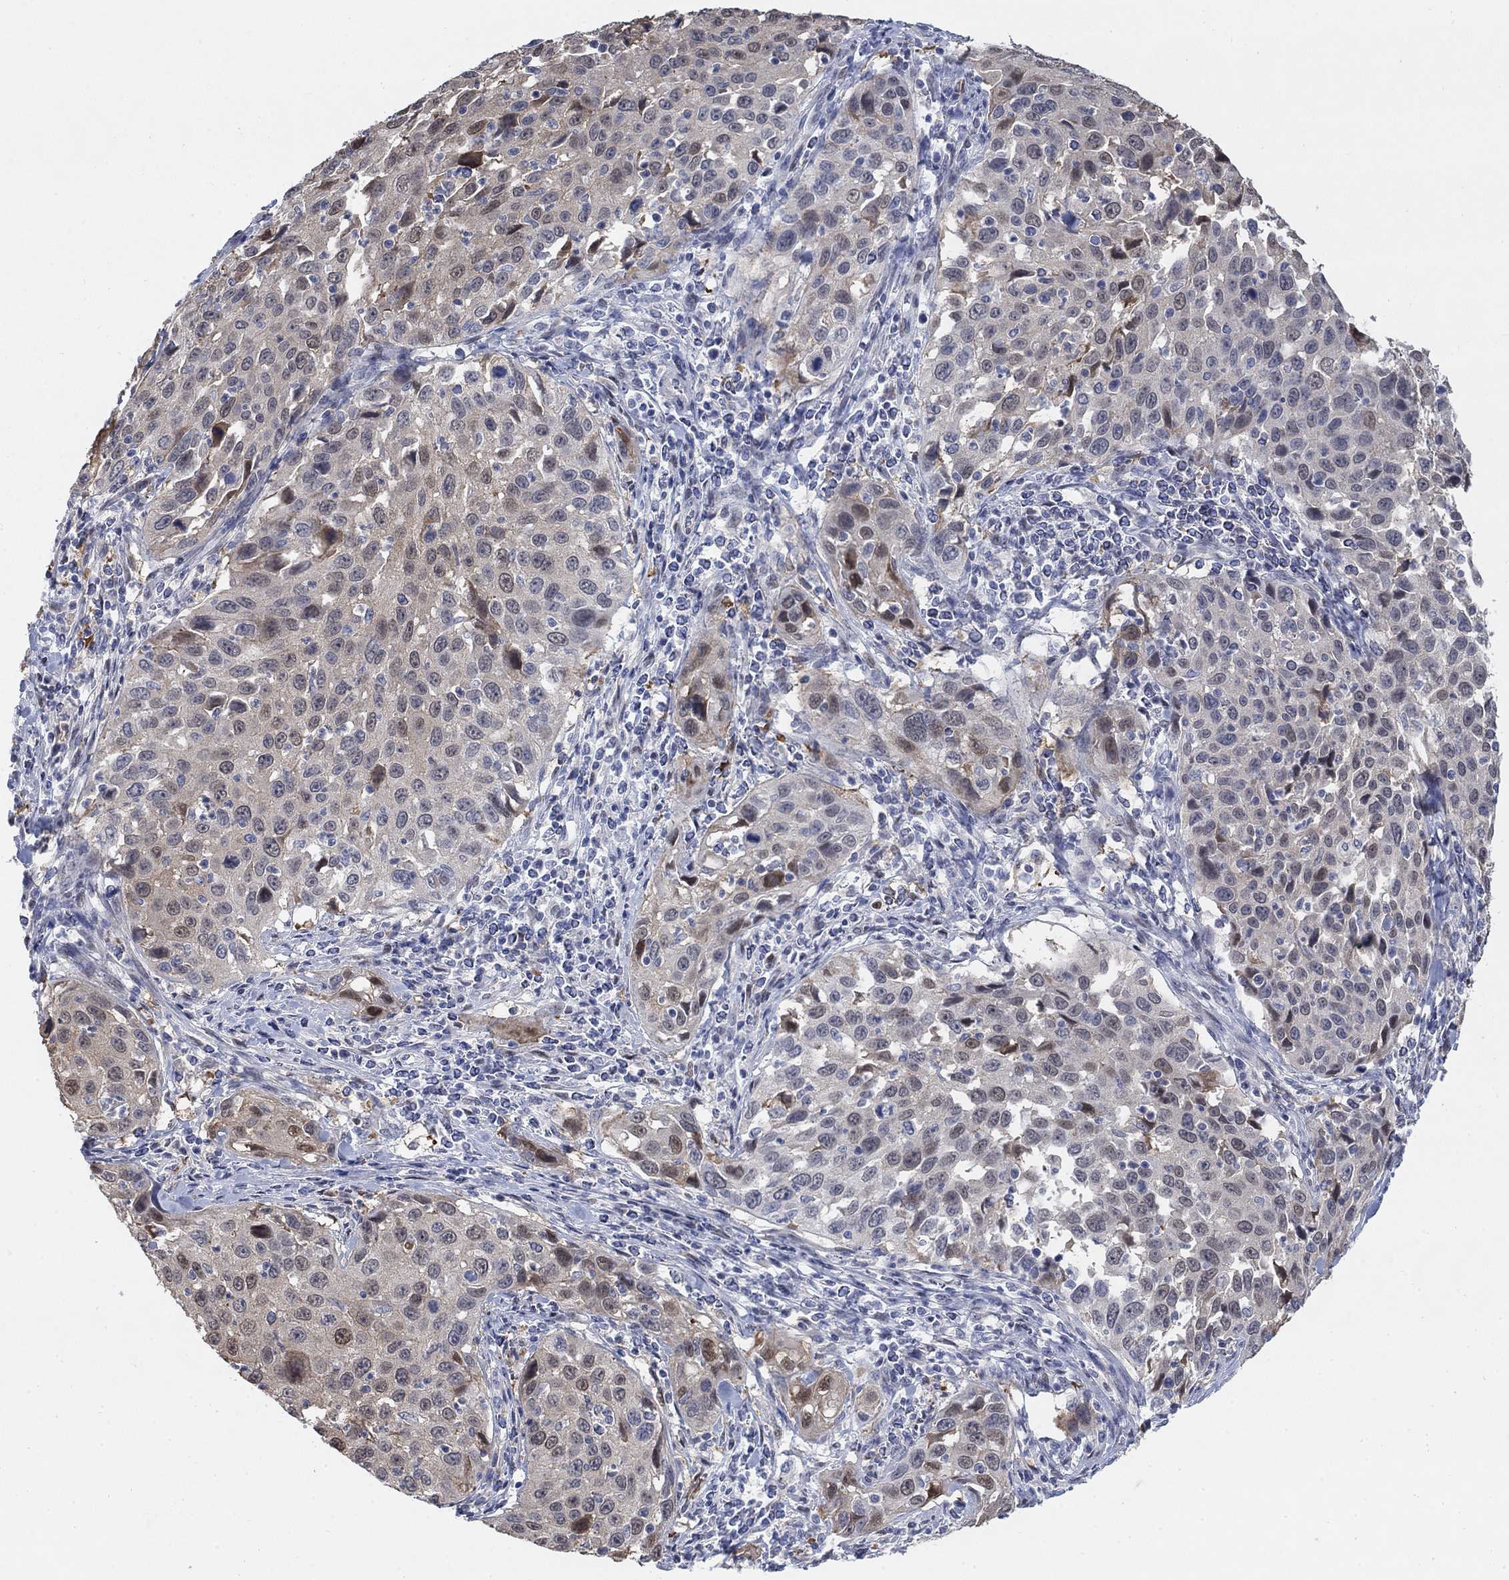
{"staining": {"intensity": "moderate", "quantity": "<25%", "location": "cytoplasmic/membranous,nuclear"}, "tissue": "cervical cancer", "cell_type": "Tumor cells", "image_type": "cancer", "snomed": [{"axis": "morphology", "description": "Squamous cell carcinoma, NOS"}, {"axis": "topography", "description": "Cervix"}], "caption": "DAB (3,3'-diaminobenzidine) immunohistochemical staining of cervical cancer reveals moderate cytoplasmic/membranous and nuclear protein expression in about <25% of tumor cells. Immunohistochemistry stains the protein of interest in brown and the nuclei are stained blue.", "gene": "MYO3A", "patient": {"sex": "female", "age": 26}}